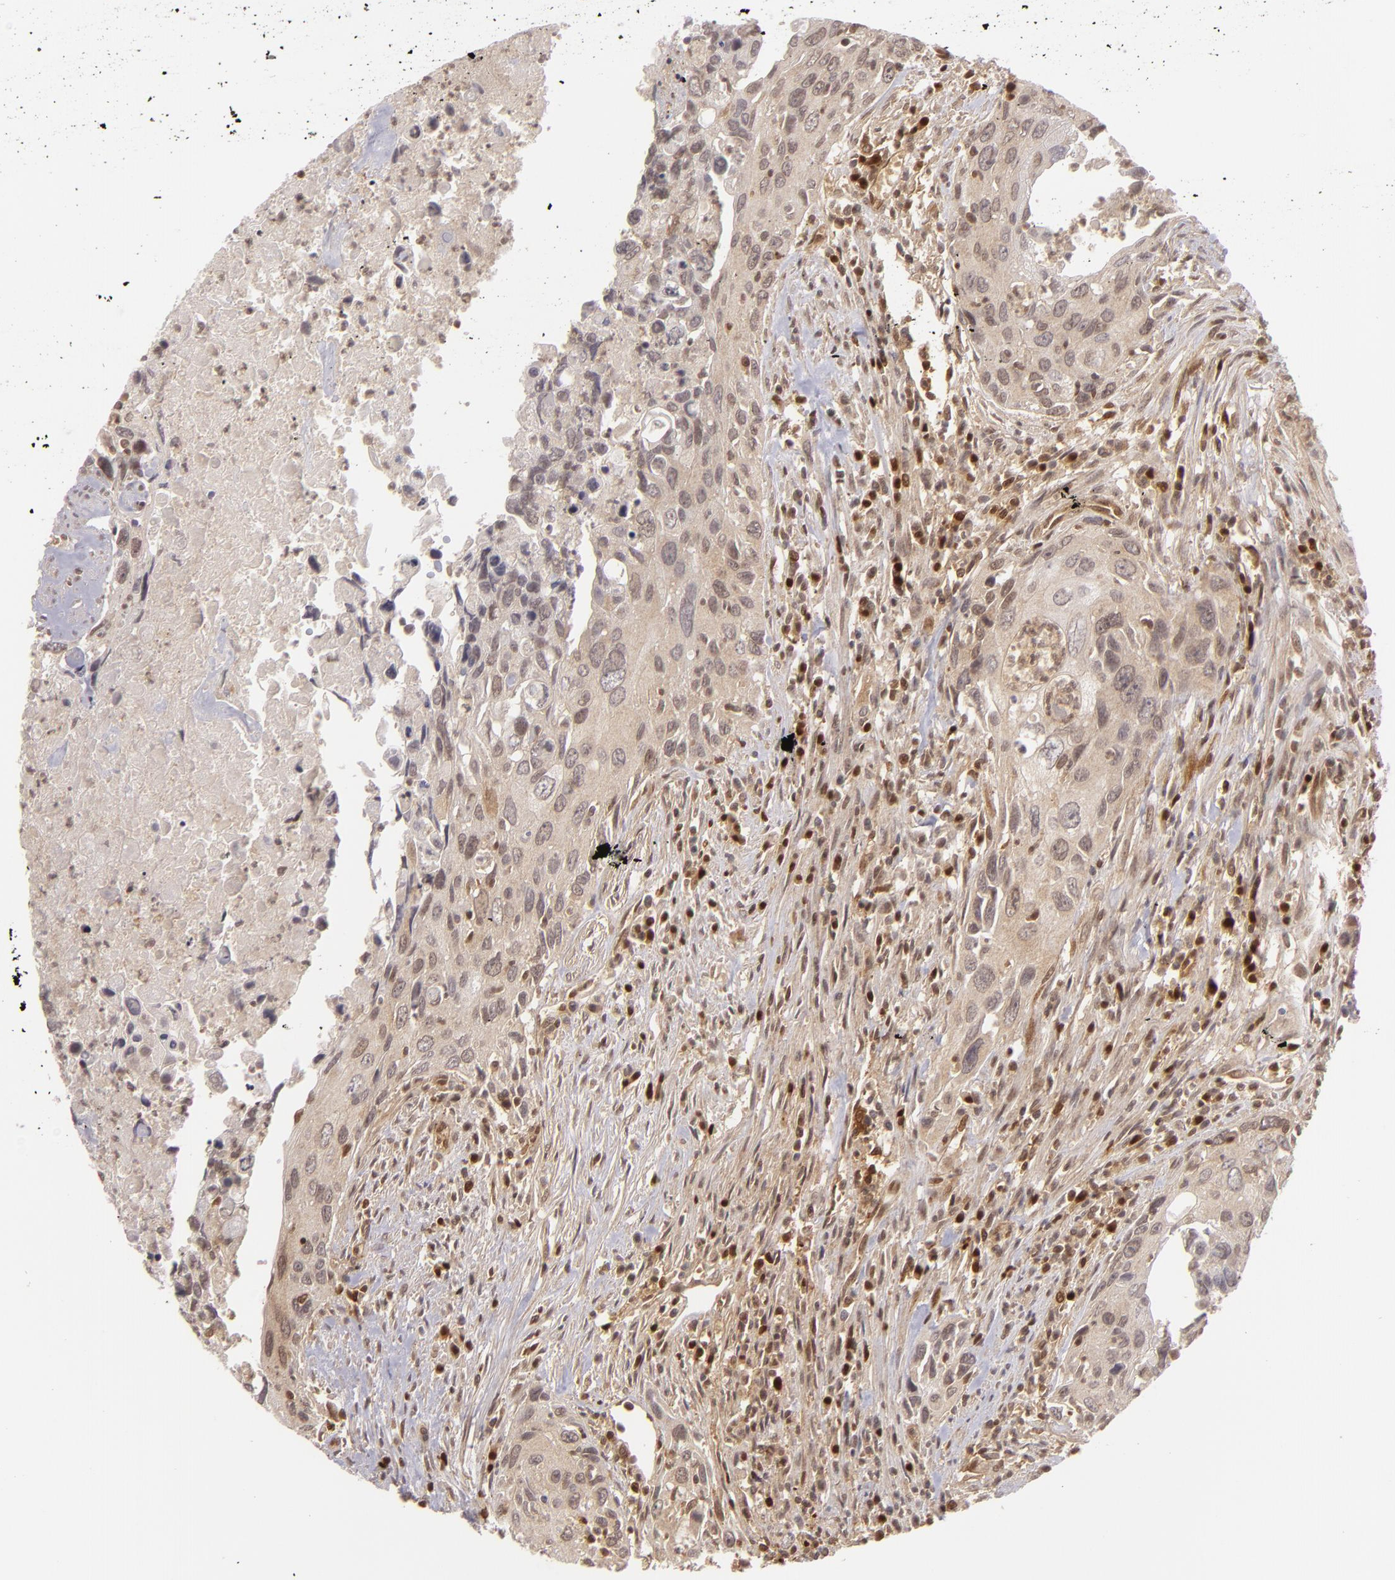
{"staining": {"intensity": "weak", "quantity": "25%-75%", "location": "cytoplasmic/membranous"}, "tissue": "urothelial cancer", "cell_type": "Tumor cells", "image_type": "cancer", "snomed": [{"axis": "morphology", "description": "Urothelial carcinoma, High grade"}, {"axis": "topography", "description": "Urinary bladder"}], "caption": "A brown stain labels weak cytoplasmic/membranous staining of a protein in human urothelial cancer tumor cells.", "gene": "ZBTB33", "patient": {"sex": "male", "age": 71}}